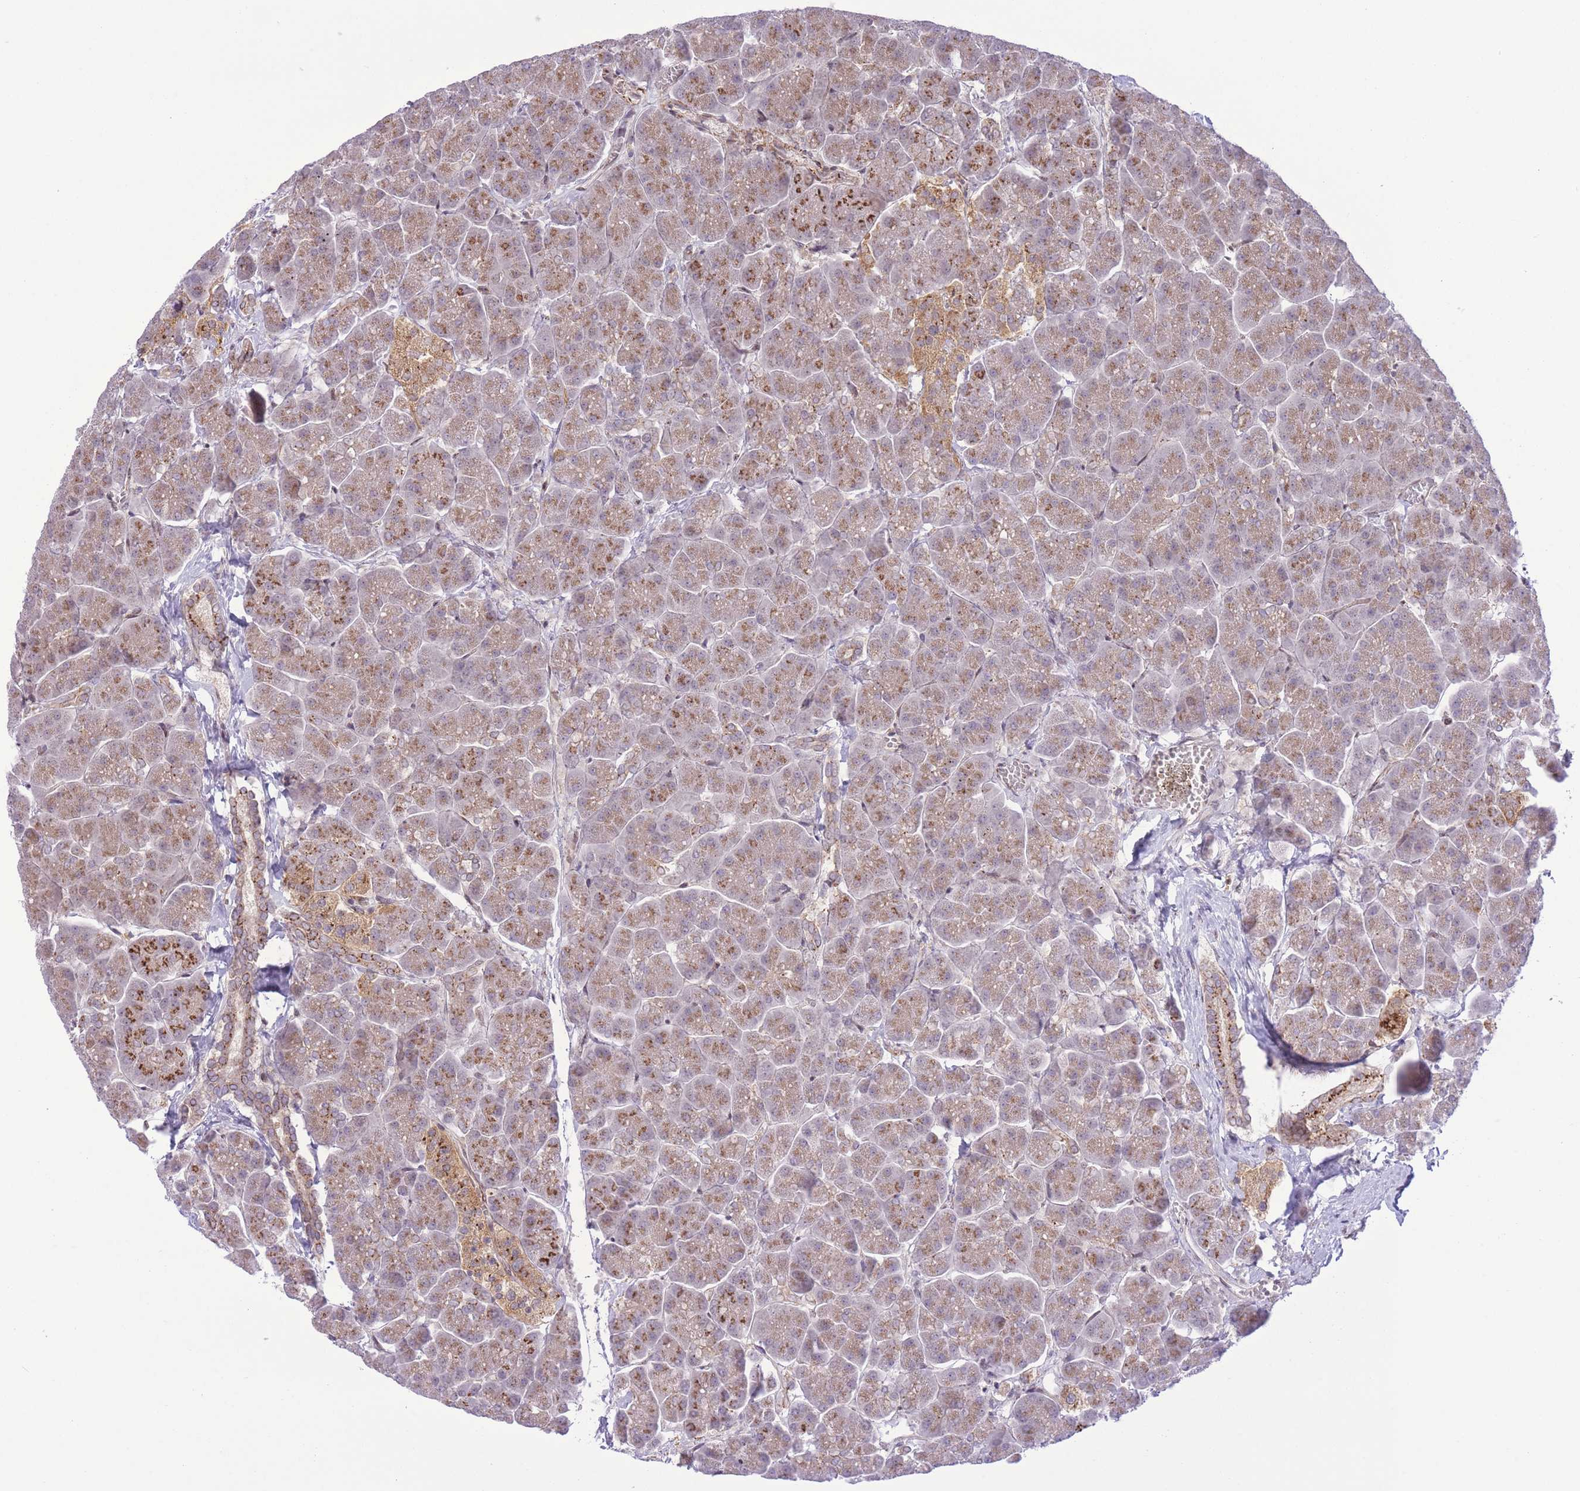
{"staining": {"intensity": "moderate", "quantity": "25%-75%", "location": "cytoplasmic/membranous"}, "tissue": "pancreas", "cell_type": "Exocrine glandular cells", "image_type": "normal", "snomed": [{"axis": "morphology", "description": "Normal tissue, NOS"}, {"axis": "topography", "description": "Pancreas"}, {"axis": "topography", "description": "Peripheral nerve tissue"}], "caption": "Human pancreas stained with a brown dye reveals moderate cytoplasmic/membranous positive staining in approximately 25%-75% of exocrine glandular cells.", "gene": "ZBED5", "patient": {"sex": "male", "age": 54}}